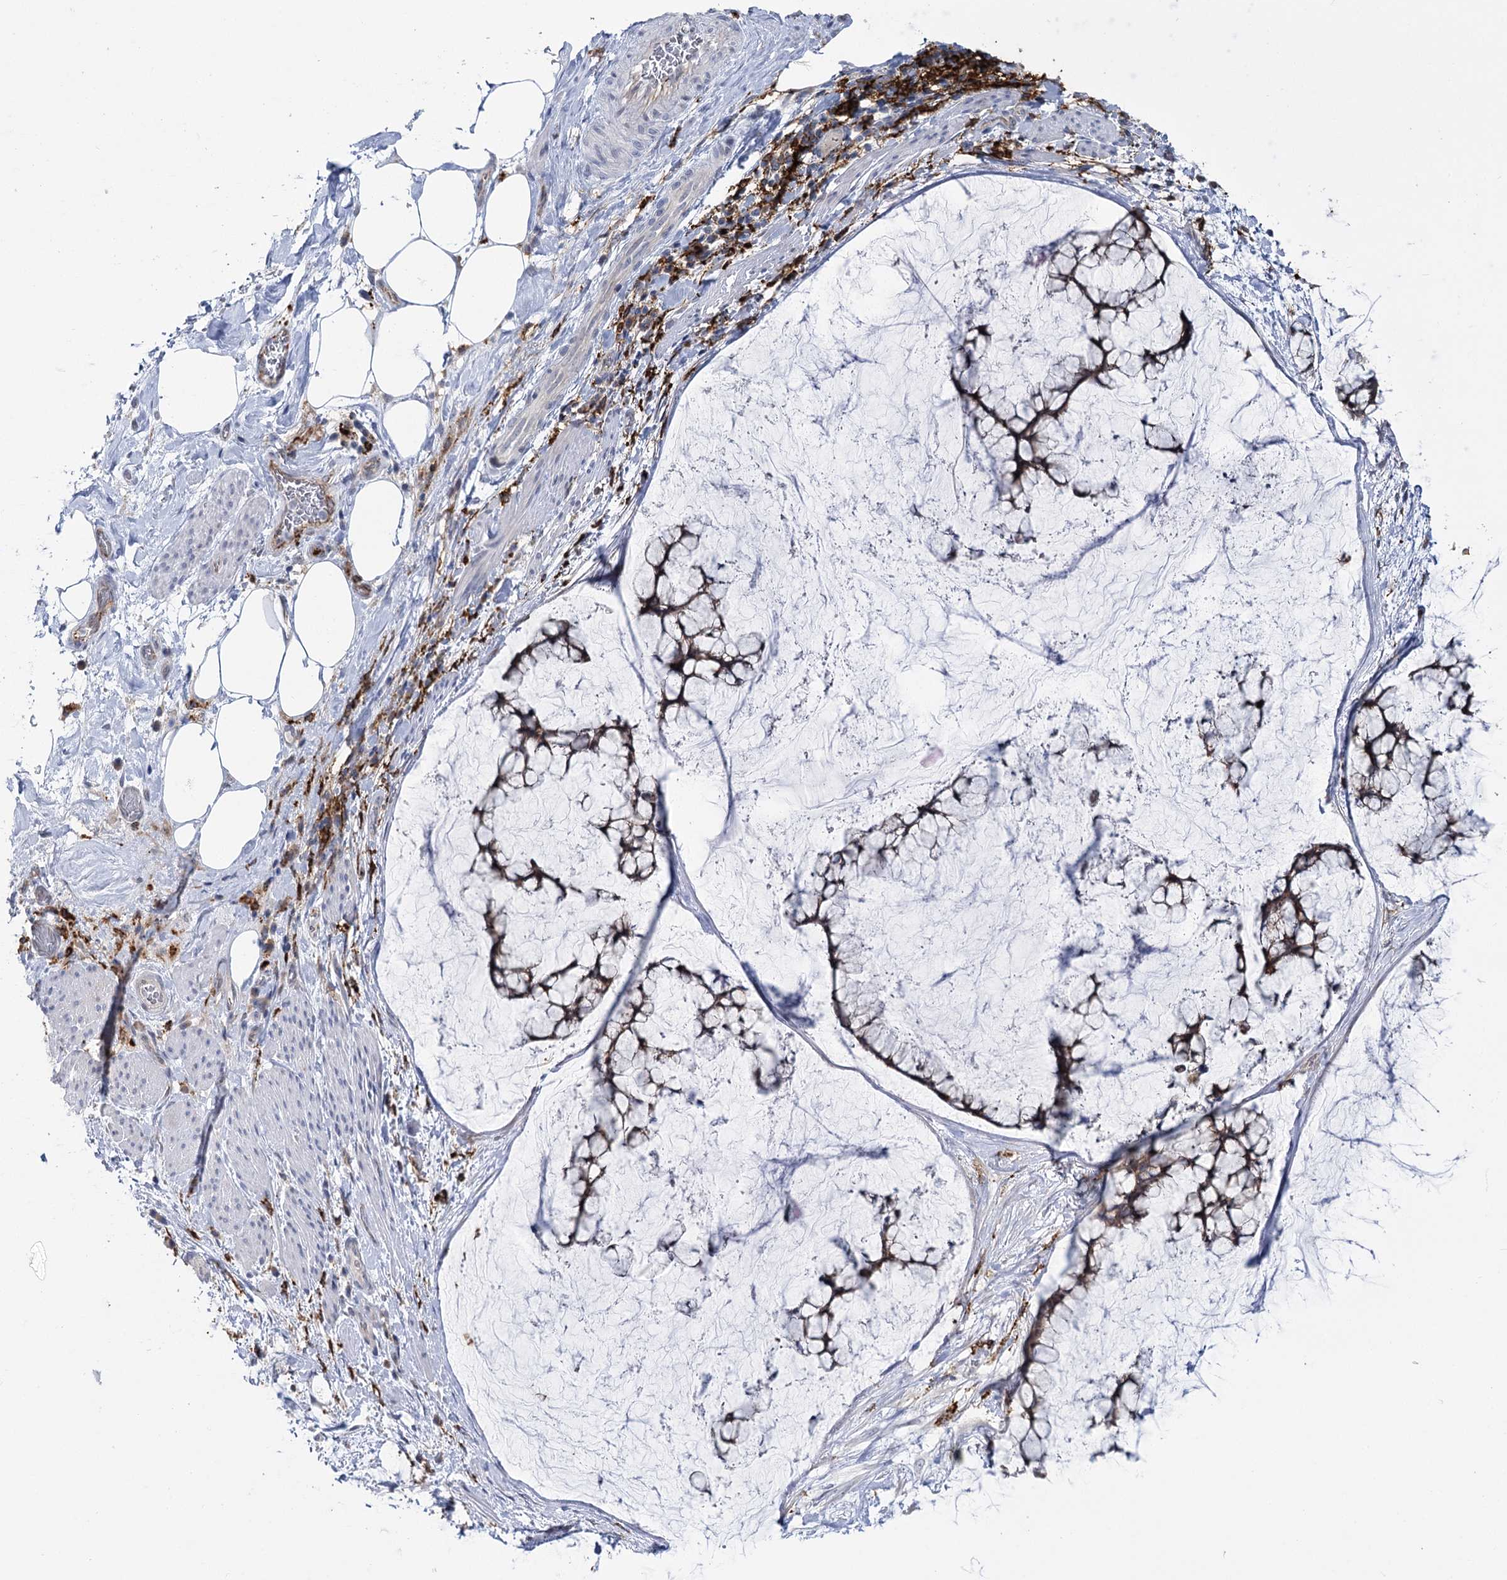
{"staining": {"intensity": "moderate", "quantity": ">75%", "location": "cytoplasmic/membranous"}, "tissue": "ovarian cancer", "cell_type": "Tumor cells", "image_type": "cancer", "snomed": [{"axis": "morphology", "description": "Cystadenocarcinoma, mucinous, NOS"}, {"axis": "topography", "description": "Ovary"}], "caption": "Ovarian mucinous cystadenocarcinoma stained for a protein demonstrates moderate cytoplasmic/membranous positivity in tumor cells.", "gene": "PIWIL4", "patient": {"sex": "female", "age": 42}}